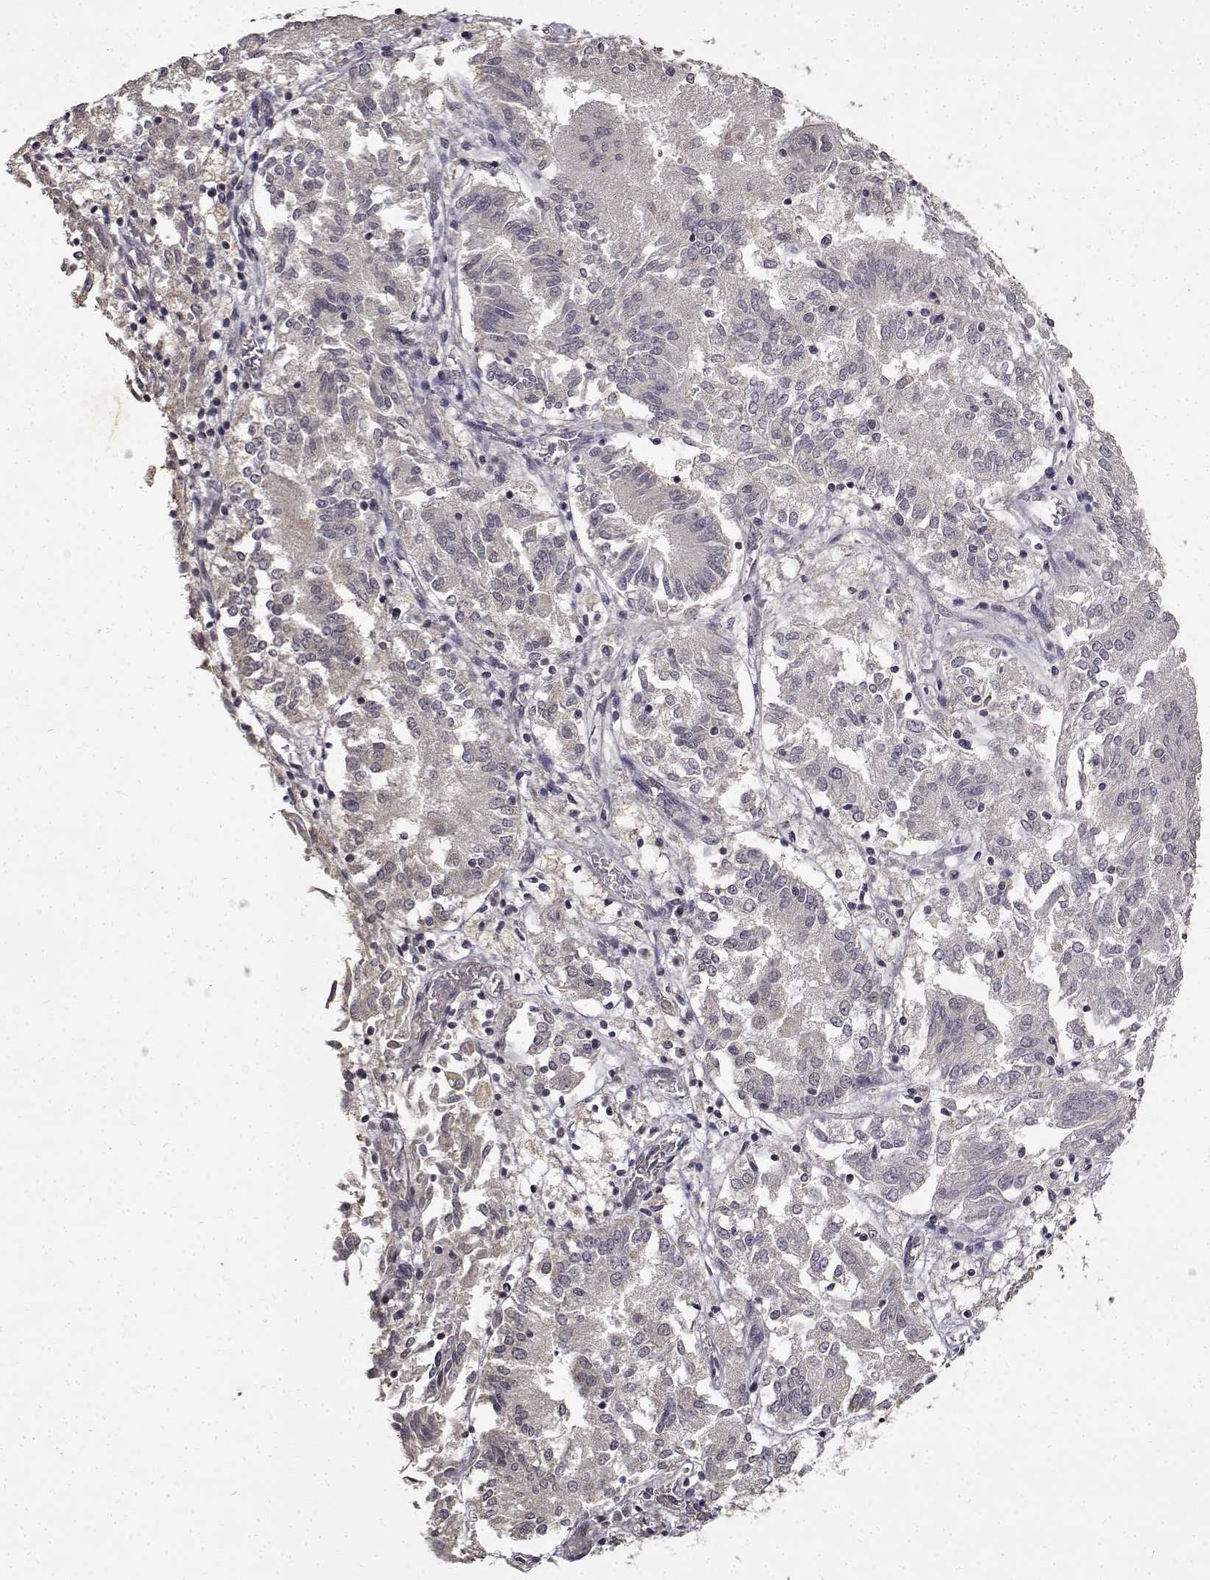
{"staining": {"intensity": "negative", "quantity": "none", "location": "none"}, "tissue": "endometrial cancer", "cell_type": "Tumor cells", "image_type": "cancer", "snomed": [{"axis": "morphology", "description": "Adenocarcinoma, NOS"}, {"axis": "topography", "description": "Endometrium"}], "caption": "Tumor cells are negative for brown protein staining in endometrial cancer.", "gene": "BDNF", "patient": {"sex": "female", "age": 54}}